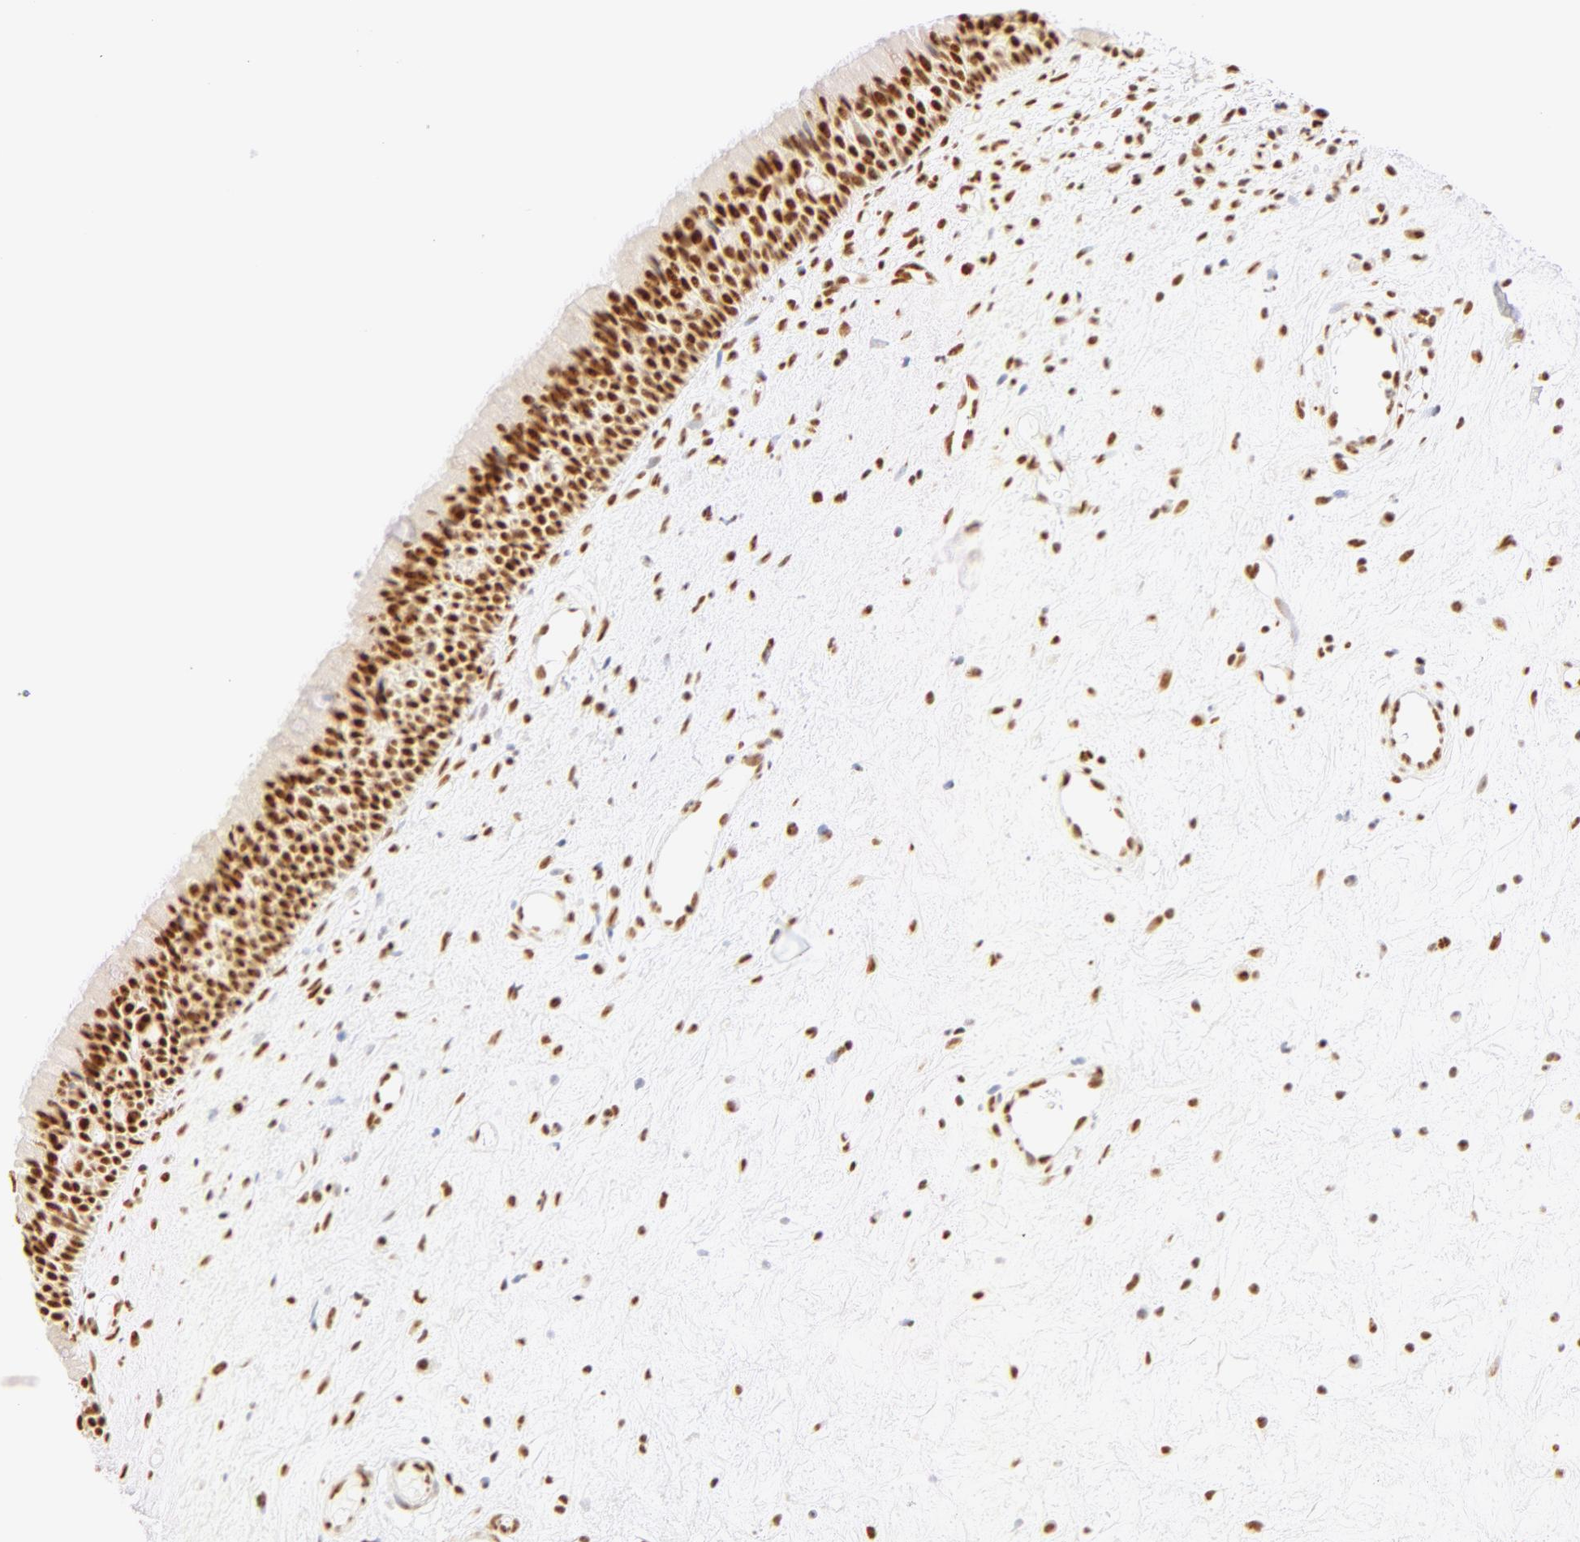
{"staining": {"intensity": "strong", "quantity": ">75%", "location": "nuclear"}, "tissue": "nasopharynx", "cell_type": "Respiratory epithelial cells", "image_type": "normal", "snomed": [{"axis": "morphology", "description": "Normal tissue, NOS"}, {"axis": "topography", "description": "Nasopharynx"}], "caption": "An immunohistochemistry (IHC) image of unremarkable tissue is shown. Protein staining in brown highlights strong nuclear positivity in nasopharynx within respiratory epithelial cells.", "gene": "RBM39", "patient": {"sex": "female", "age": 78}}